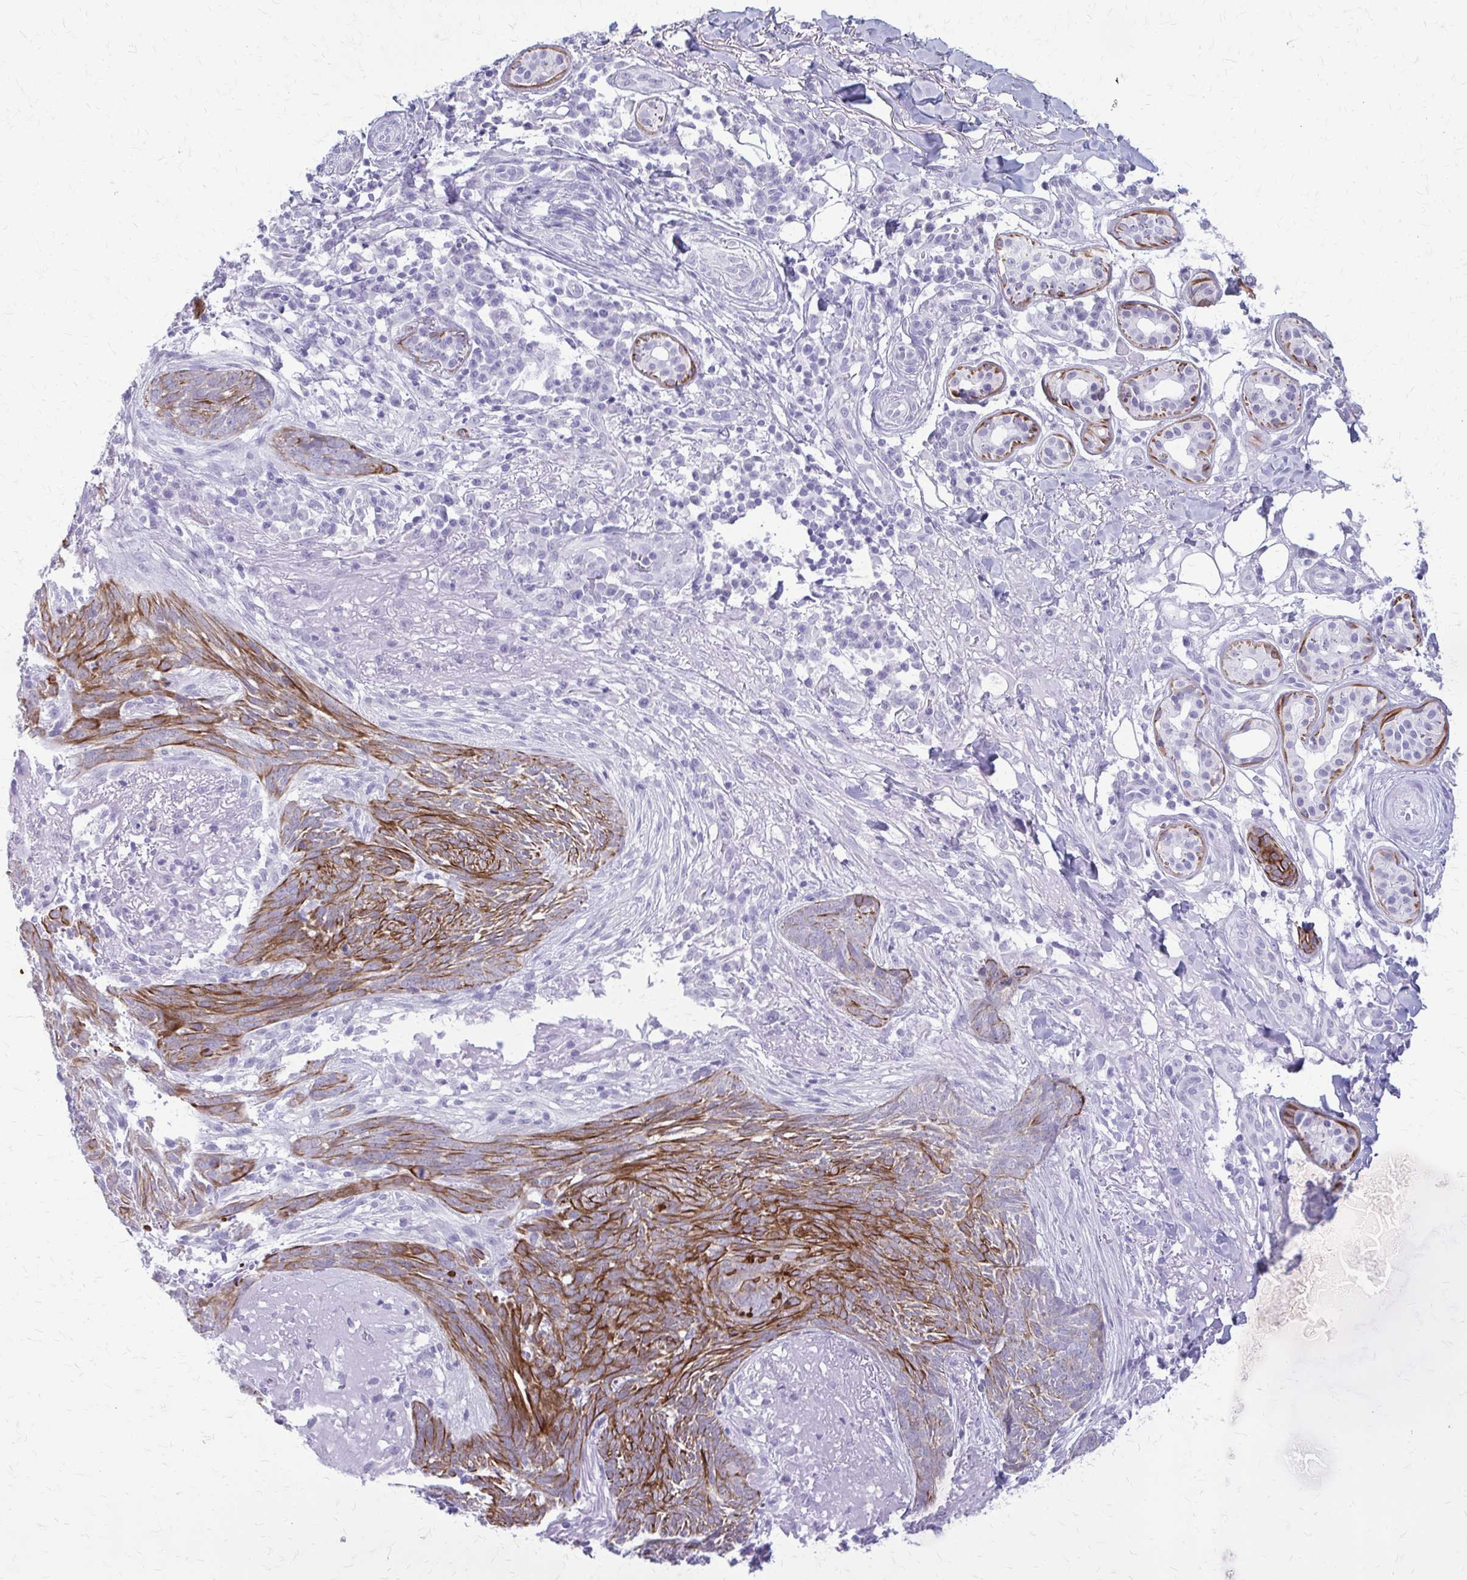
{"staining": {"intensity": "moderate", "quantity": ">75%", "location": "cytoplasmic/membranous"}, "tissue": "skin cancer", "cell_type": "Tumor cells", "image_type": "cancer", "snomed": [{"axis": "morphology", "description": "Basal cell carcinoma"}, {"axis": "topography", "description": "Skin"}], "caption": "A brown stain labels moderate cytoplasmic/membranous staining of a protein in human skin cancer tumor cells.", "gene": "KRT5", "patient": {"sex": "female", "age": 93}}